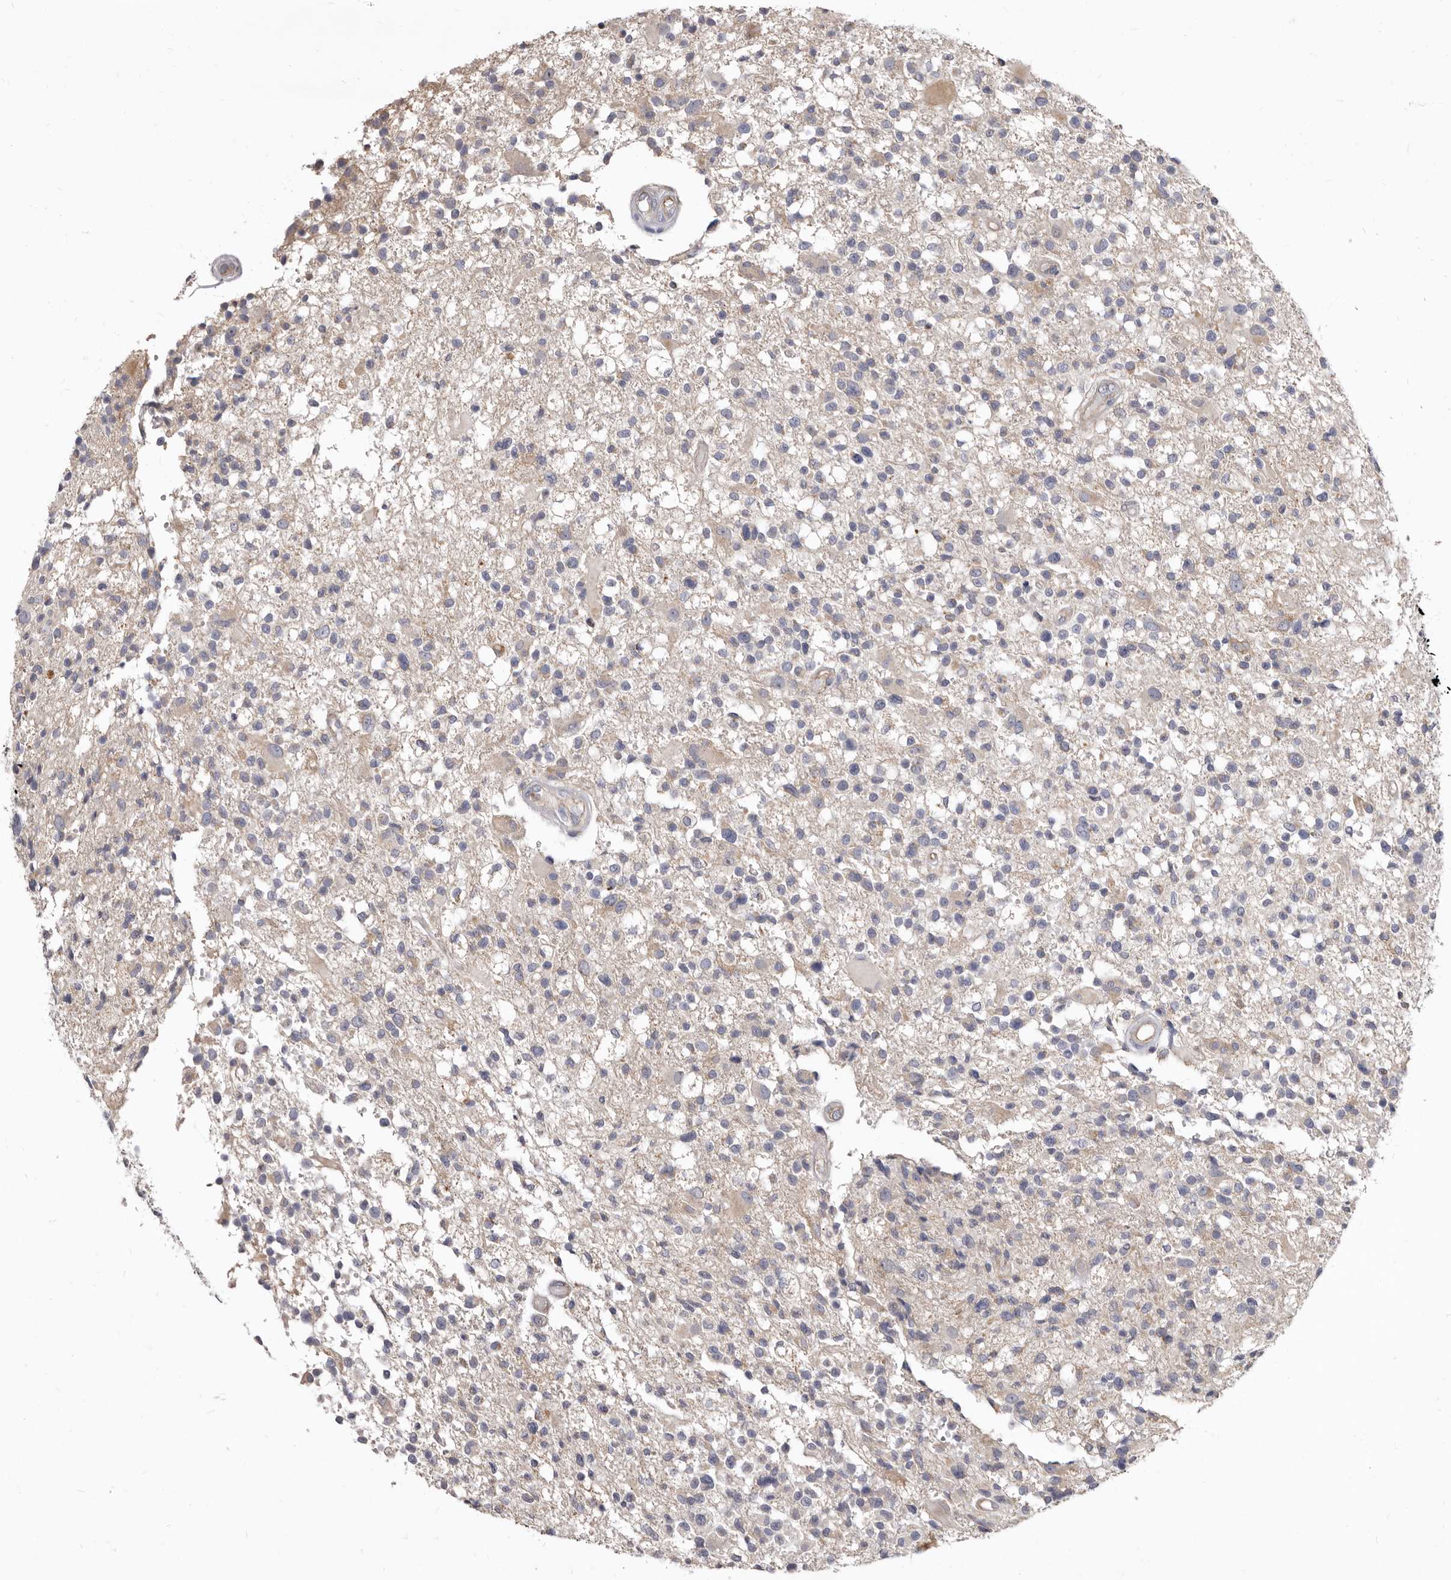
{"staining": {"intensity": "weak", "quantity": ">75%", "location": "cytoplasmic/membranous"}, "tissue": "glioma", "cell_type": "Tumor cells", "image_type": "cancer", "snomed": [{"axis": "morphology", "description": "Glioma, malignant, High grade"}, {"axis": "morphology", "description": "Glioblastoma, NOS"}, {"axis": "topography", "description": "Brain"}], "caption": "The photomicrograph reveals immunohistochemical staining of malignant high-grade glioma. There is weak cytoplasmic/membranous expression is appreciated in about >75% of tumor cells.", "gene": "FMO2", "patient": {"sex": "male", "age": 60}}